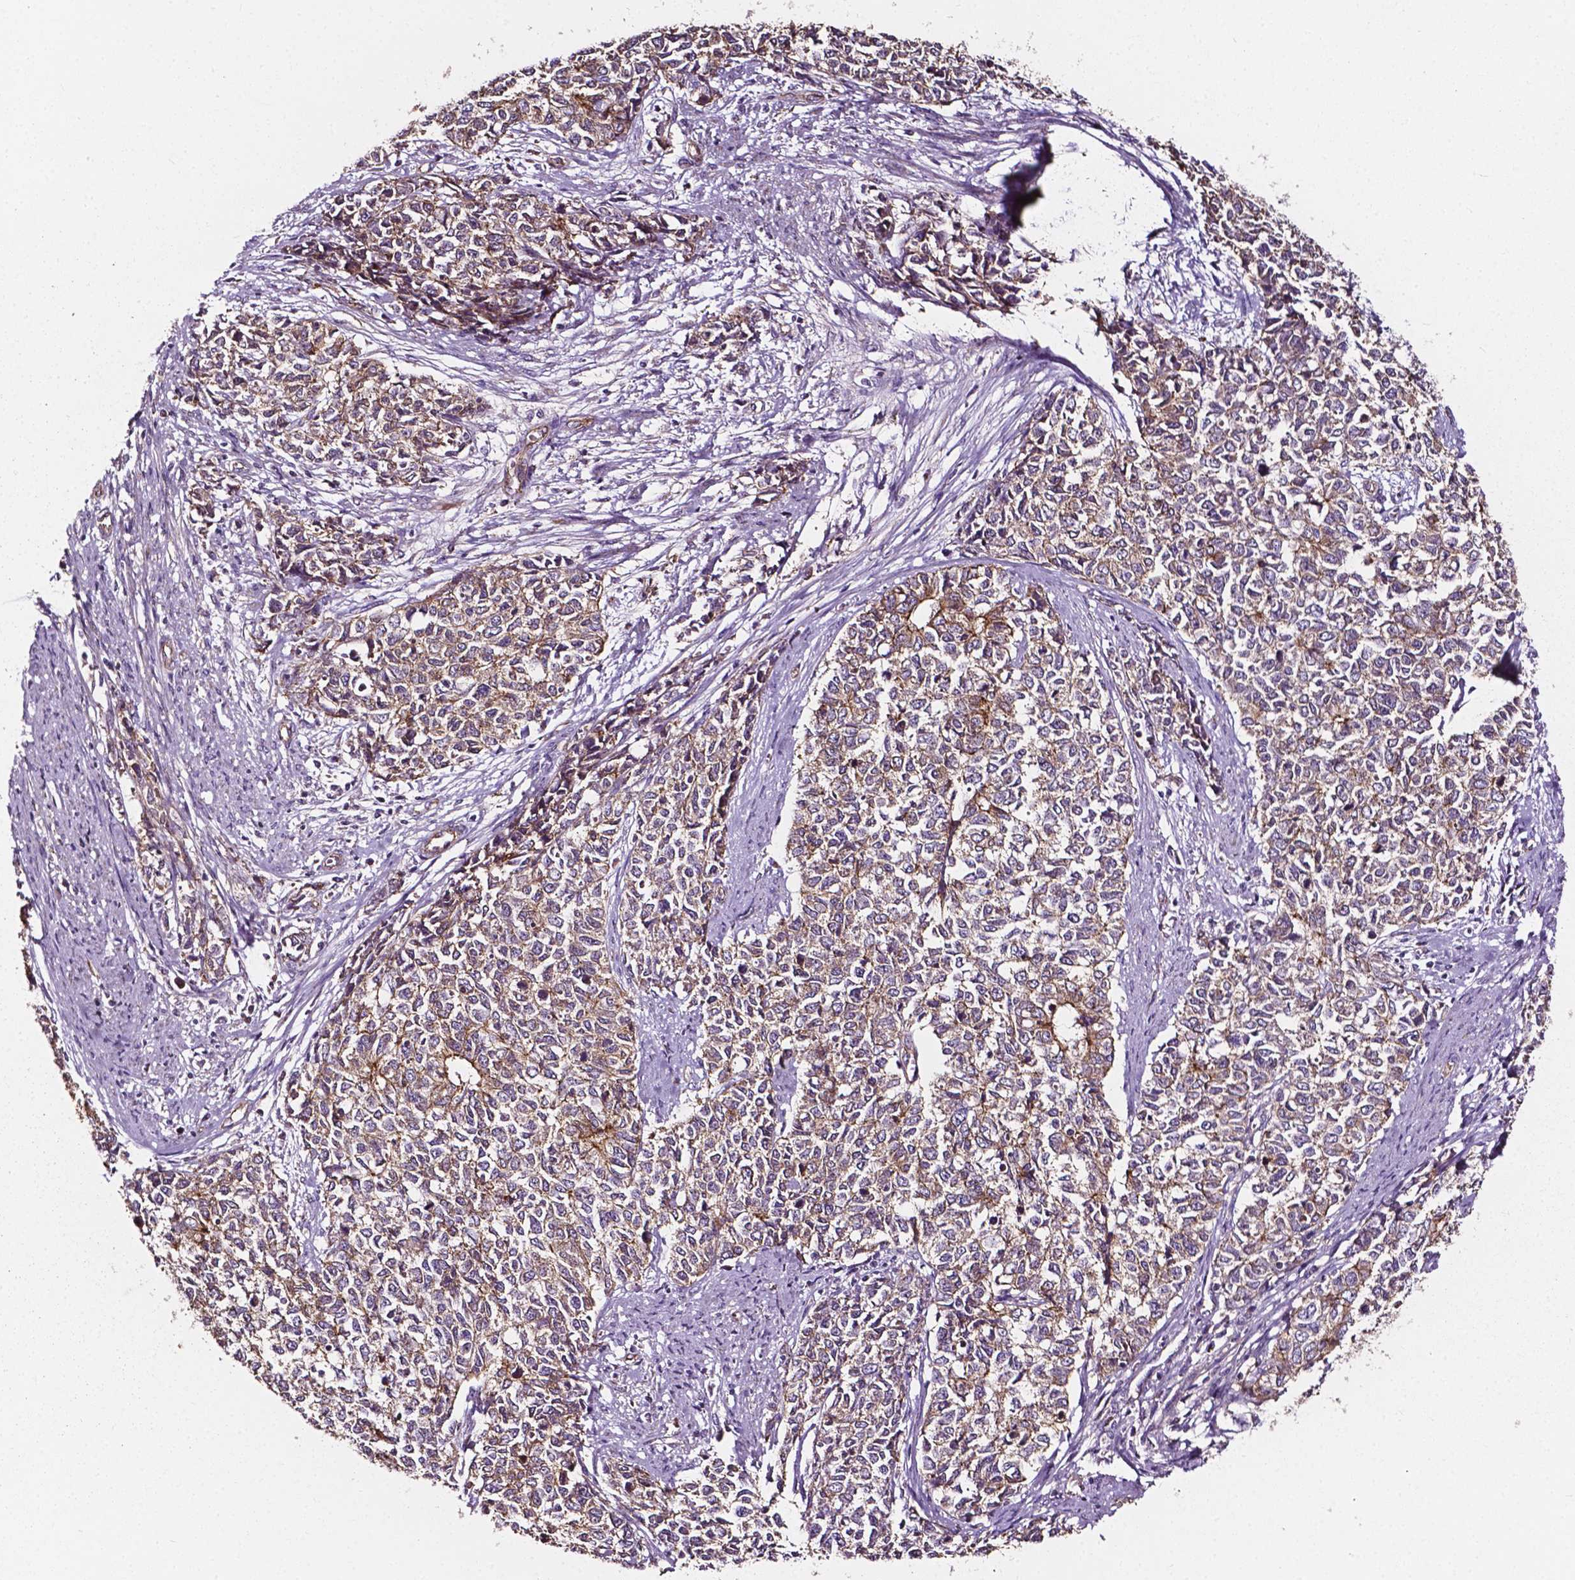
{"staining": {"intensity": "weak", "quantity": ">75%", "location": "cytoplasmic/membranous"}, "tissue": "cervical cancer", "cell_type": "Tumor cells", "image_type": "cancer", "snomed": [{"axis": "morphology", "description": "Adenocarcinoma, NOS"}, {"axis": "topography", "description": "Cervix"}], "caption": "The histopathology image shows immunohistochemical staining of cervical cancer (adenocarcinoma). There is weak cytoplasmic/membranous staining is appreciated in about >75% of tumor cells.", "gene": "ATG16L1", "patient": {"sex": "female", "age": 63}}